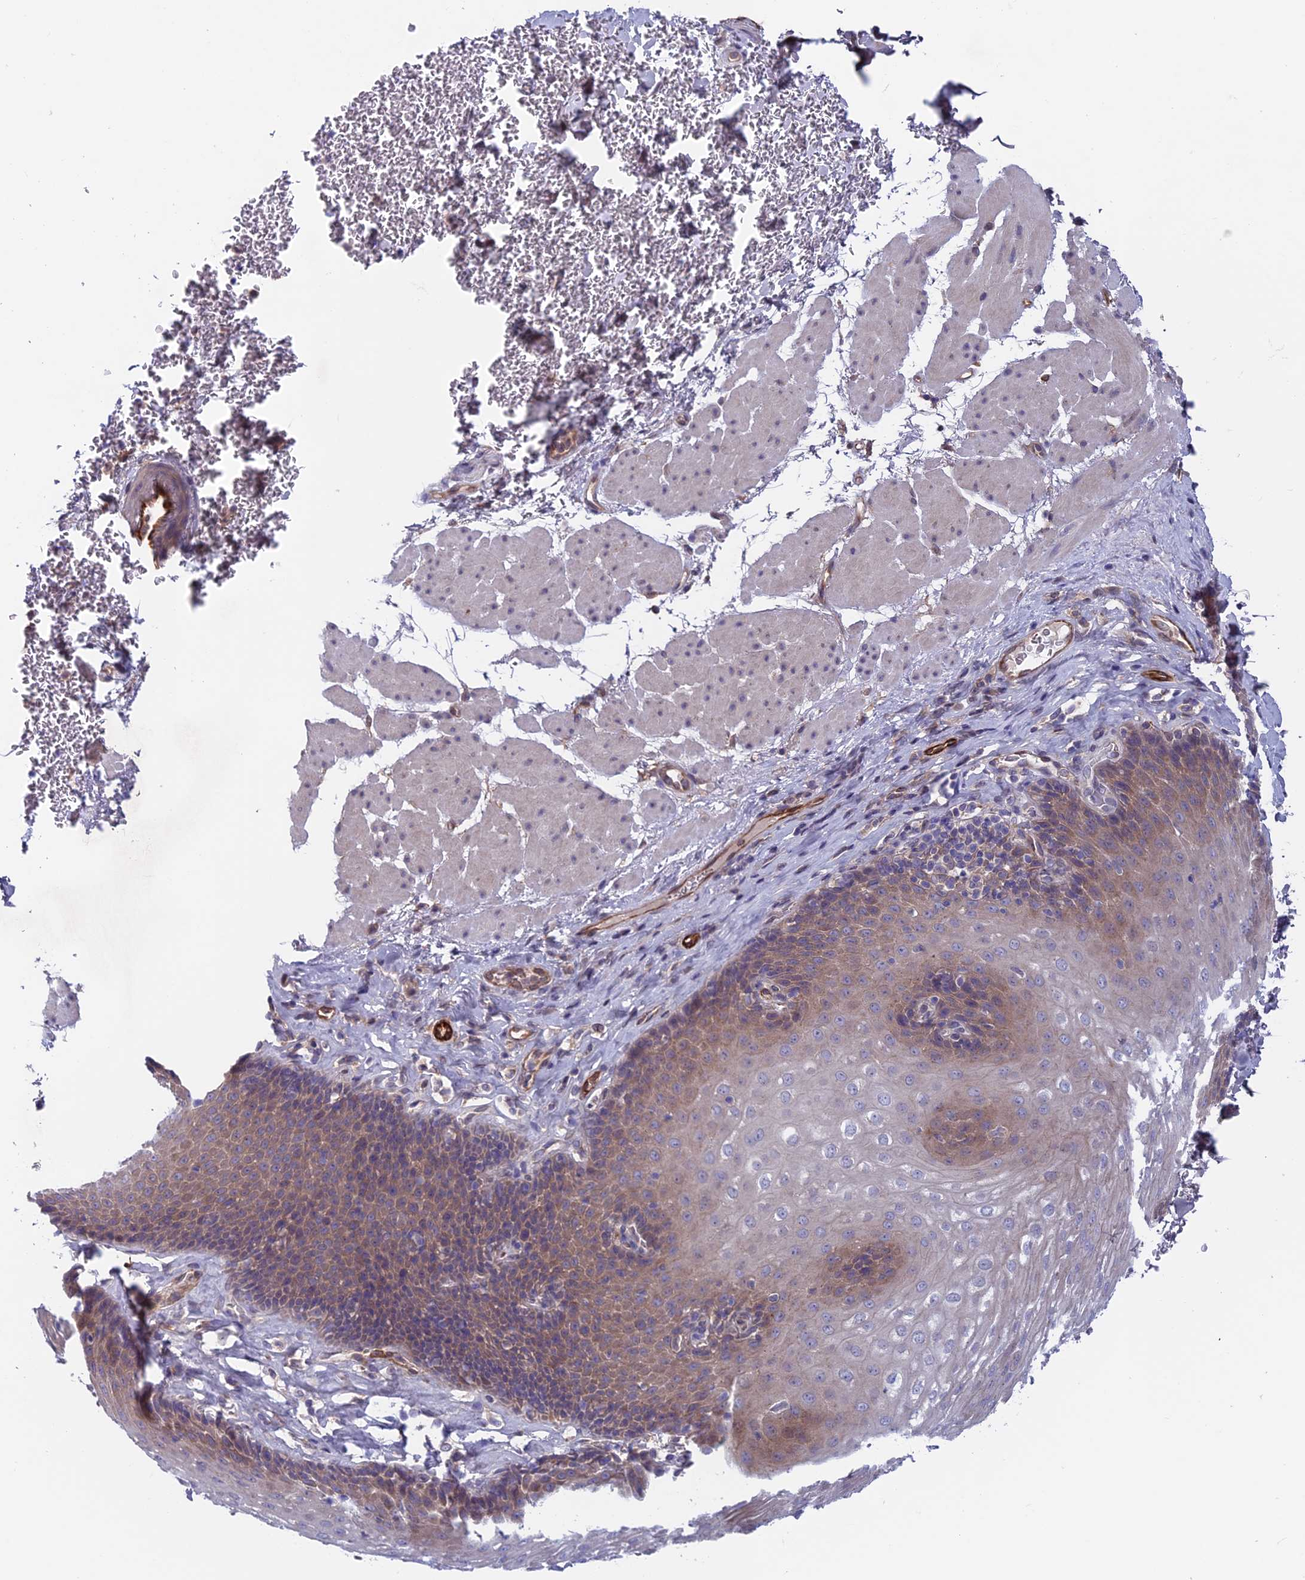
{"staining": {"intensity": "moderate", "quantity": "25%-75%", "location": "cytoplasmic/membranous"}, "tissue": "esophagus", "cell_type": "Squamous epithelial cells", "image_type": "normal", "snomed": [{"axis": "morphology", "description": "Normal tissue, NOS"}, {"axis": "topography", "description": "Esophagus"}], "caption": "Esophagus stained with immunohistochemistry displays moderate cytoplasmic/membranous expression in about 25%-75% of squamous epithelial cells. The protein of interest is shown in brown color, while the nuclei are stained blue.", "gene": "MAST2", "patient": {"sex": "female", "age": 66}}